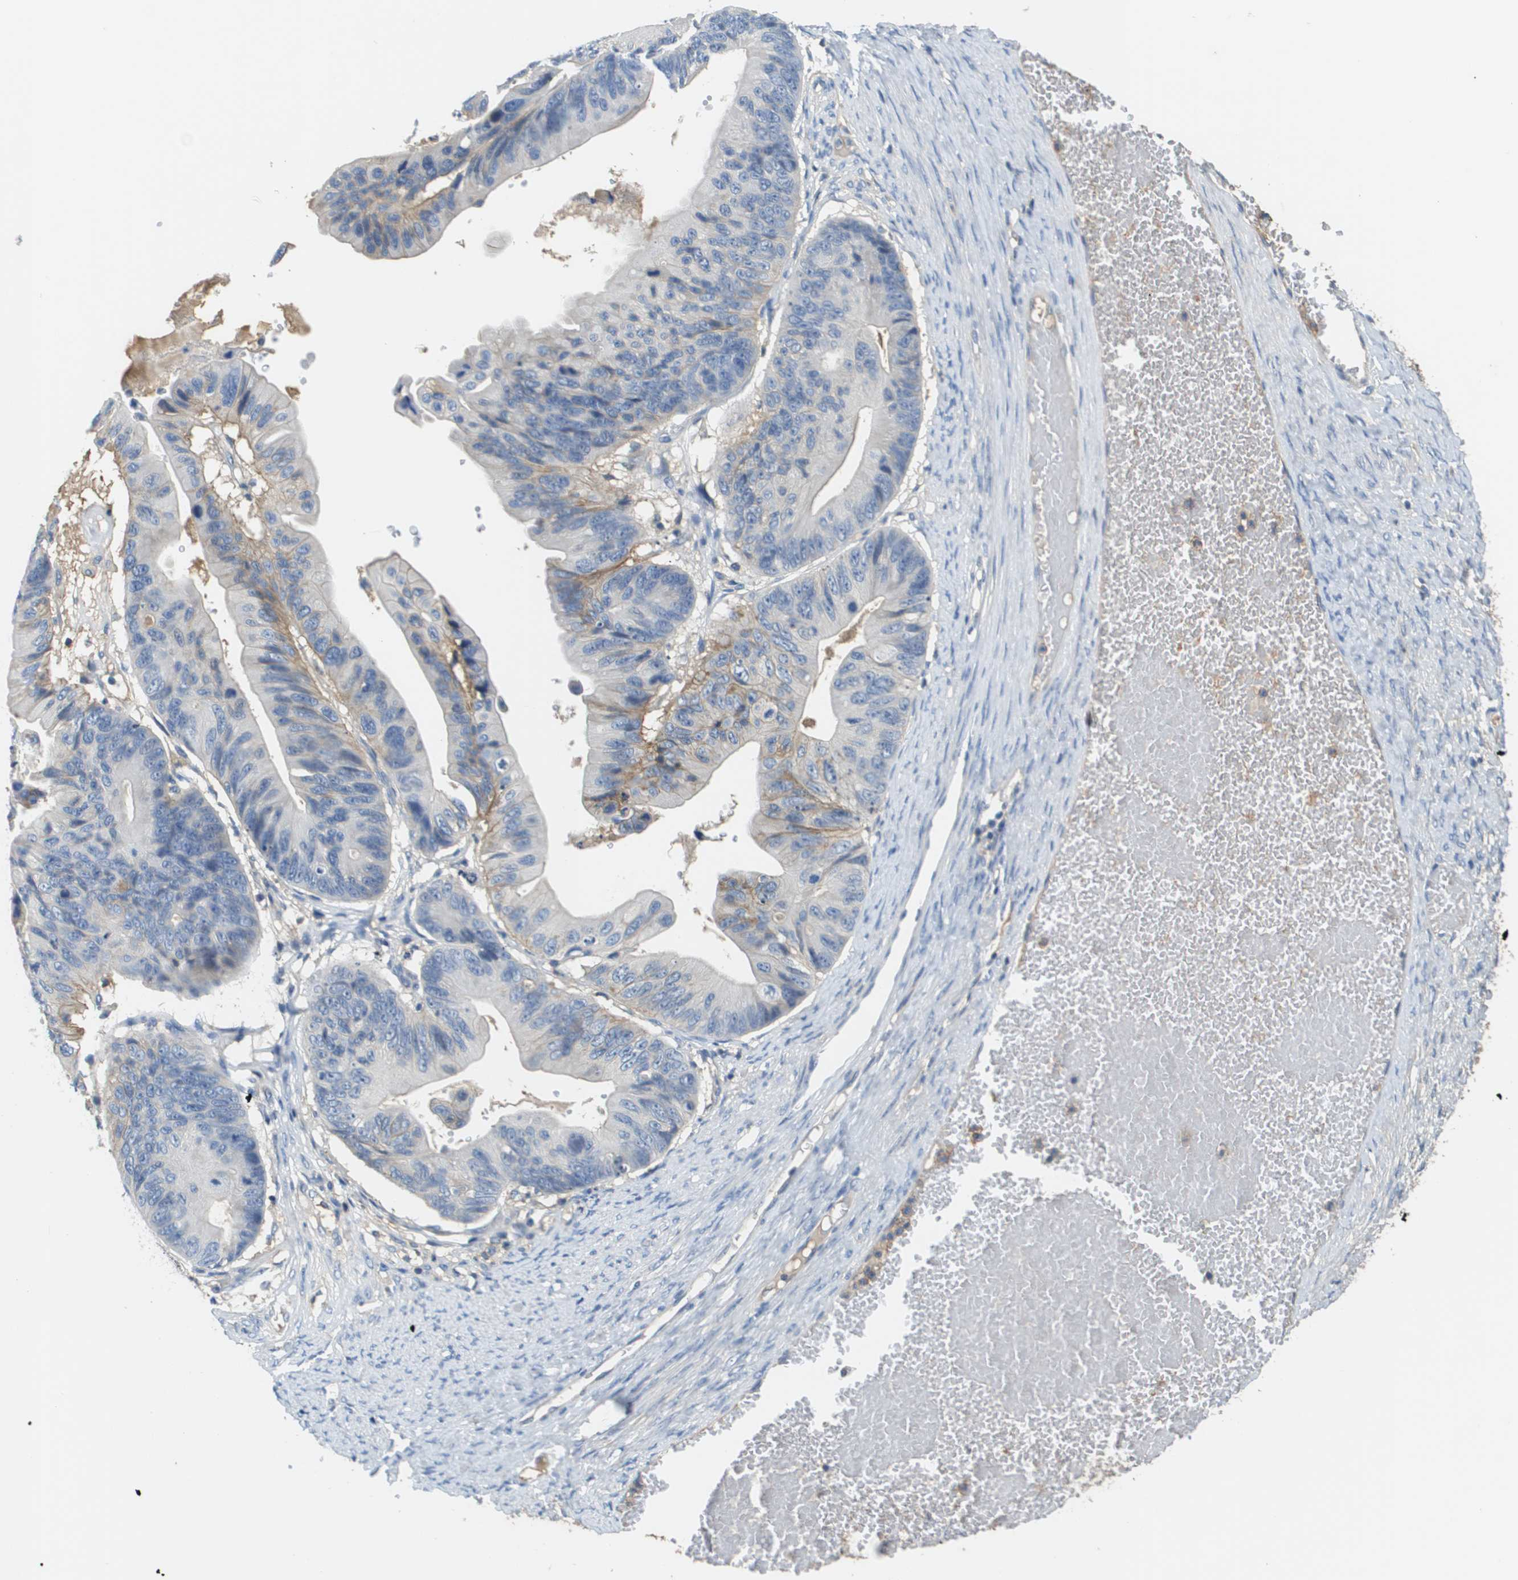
{"staining": {"intensity": "negative", "quantity": "none", "location": "none"}, "tissue": "ovarian cancer", "cell_type": "Tumor cells", "image_type": "cancer", "snomed": [{"axis": "morphology", "description": "Cystadenocarcinoma, mucinous, NOS"}, {"axis": "topography", "description": "Ovary"}], "caption": "Histopathology image shows no significant protein staining in tumor cells of ovarian mucinous cystadenocarcinoma.", "gene": "SLC16A3", "patient": {"sex": "female", "age": 61}}